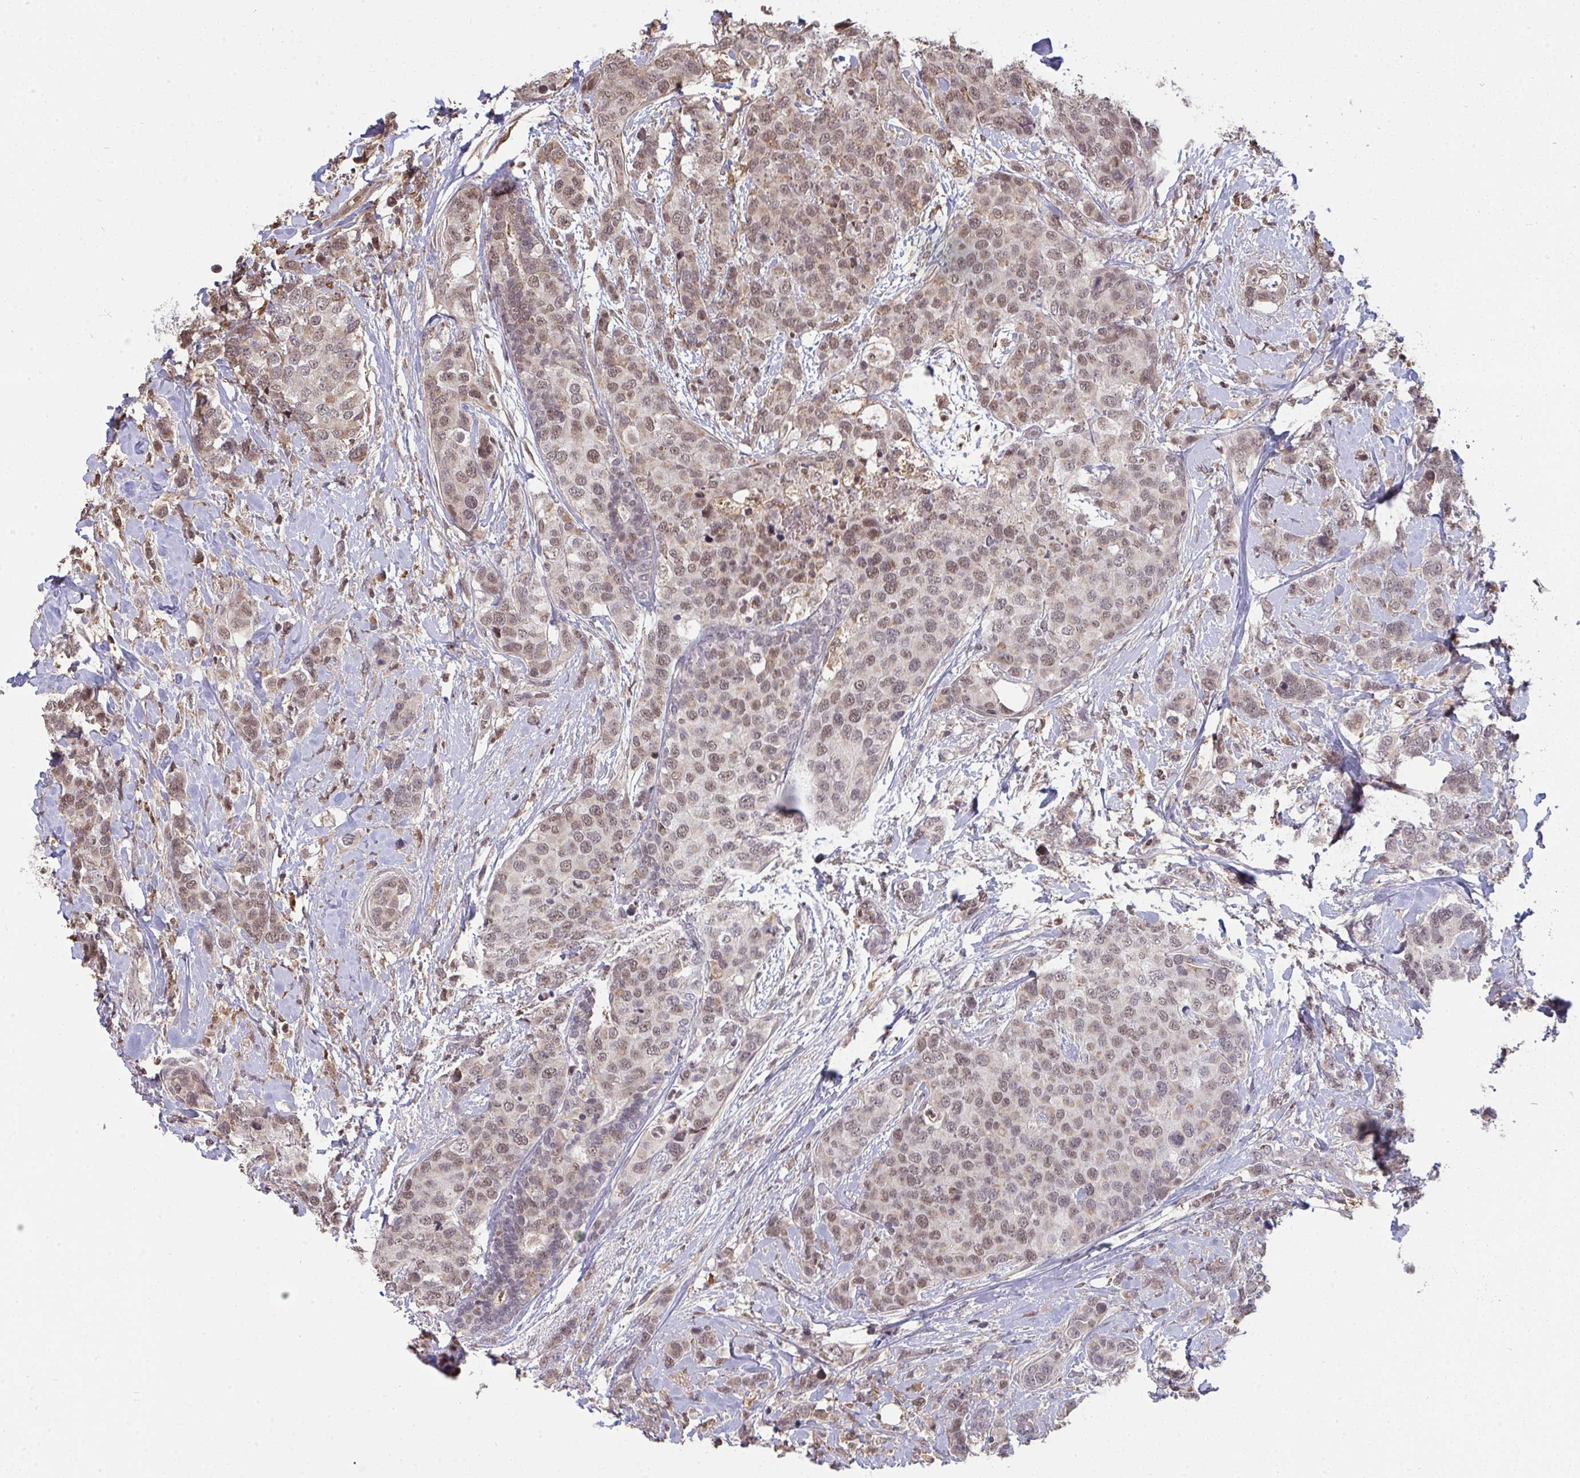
{"staining": {"intensity": "moderate", "quantity": ">75%", "location": "nuclear"}, "tissue": "breast cancer", "cell_type": "Tumor cells", "image_type": "cancer", "snomed": [{"axis": "morphology", "description": "Lobular carcinoma"}, {"axis": "topography", "description": "Breast"}], "caption": "DAB immunohistochemical staining of lobular carcinoma (breast) reveals moderate nuclear protein staining in about >75% of tumor cells. (DAB (3,3'-diaminobenzidine) IHC, brown staining for protein, blue staining for nuclei).", "gene": "SAP30", "patient": {"sex": "female", "age": 59}}